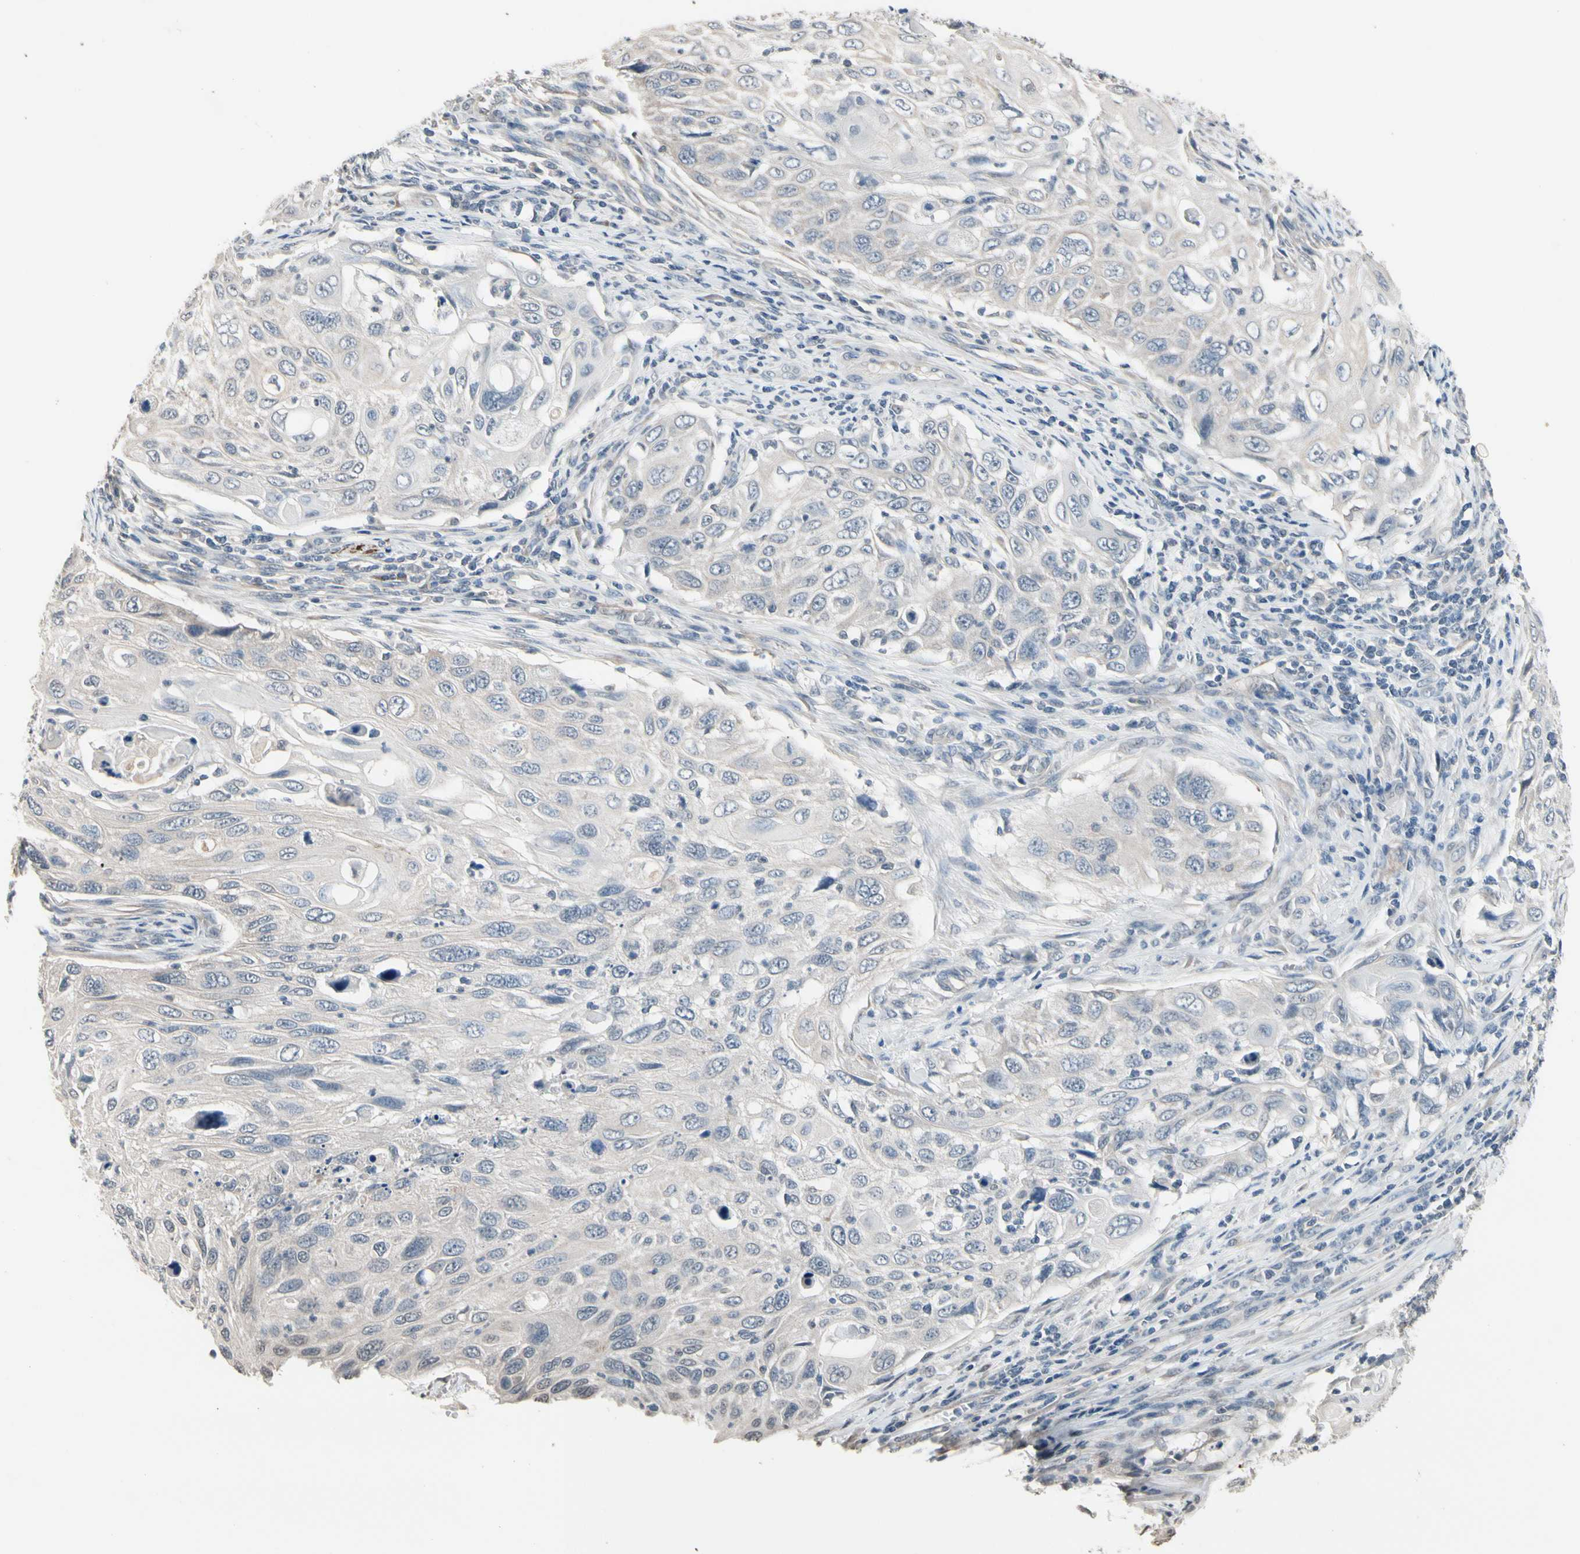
{"staining": {"intensity": "weak", "quantity": "<25%", "location": "cytoplasmic/membranous"}, "tissue": "cervical cancer", "cell_type": "Tumor cells", "image_type": "cancer", "snomed": [{"axis": "morphology", "description": "Squamous cell carcinoma, NOS"}, {"axis": "topography", "description": "Cervix"}], "caption": "IHC micrograph of human cervical cancer (squamous cell carcinoma) stained for a protein (brown), which reveals no staining in tumor cells. (DAB immunohistochemistry with hematoxylin counter stain).", "gene": "SV2A", "patient": {"sex": "female", "age": 70}}